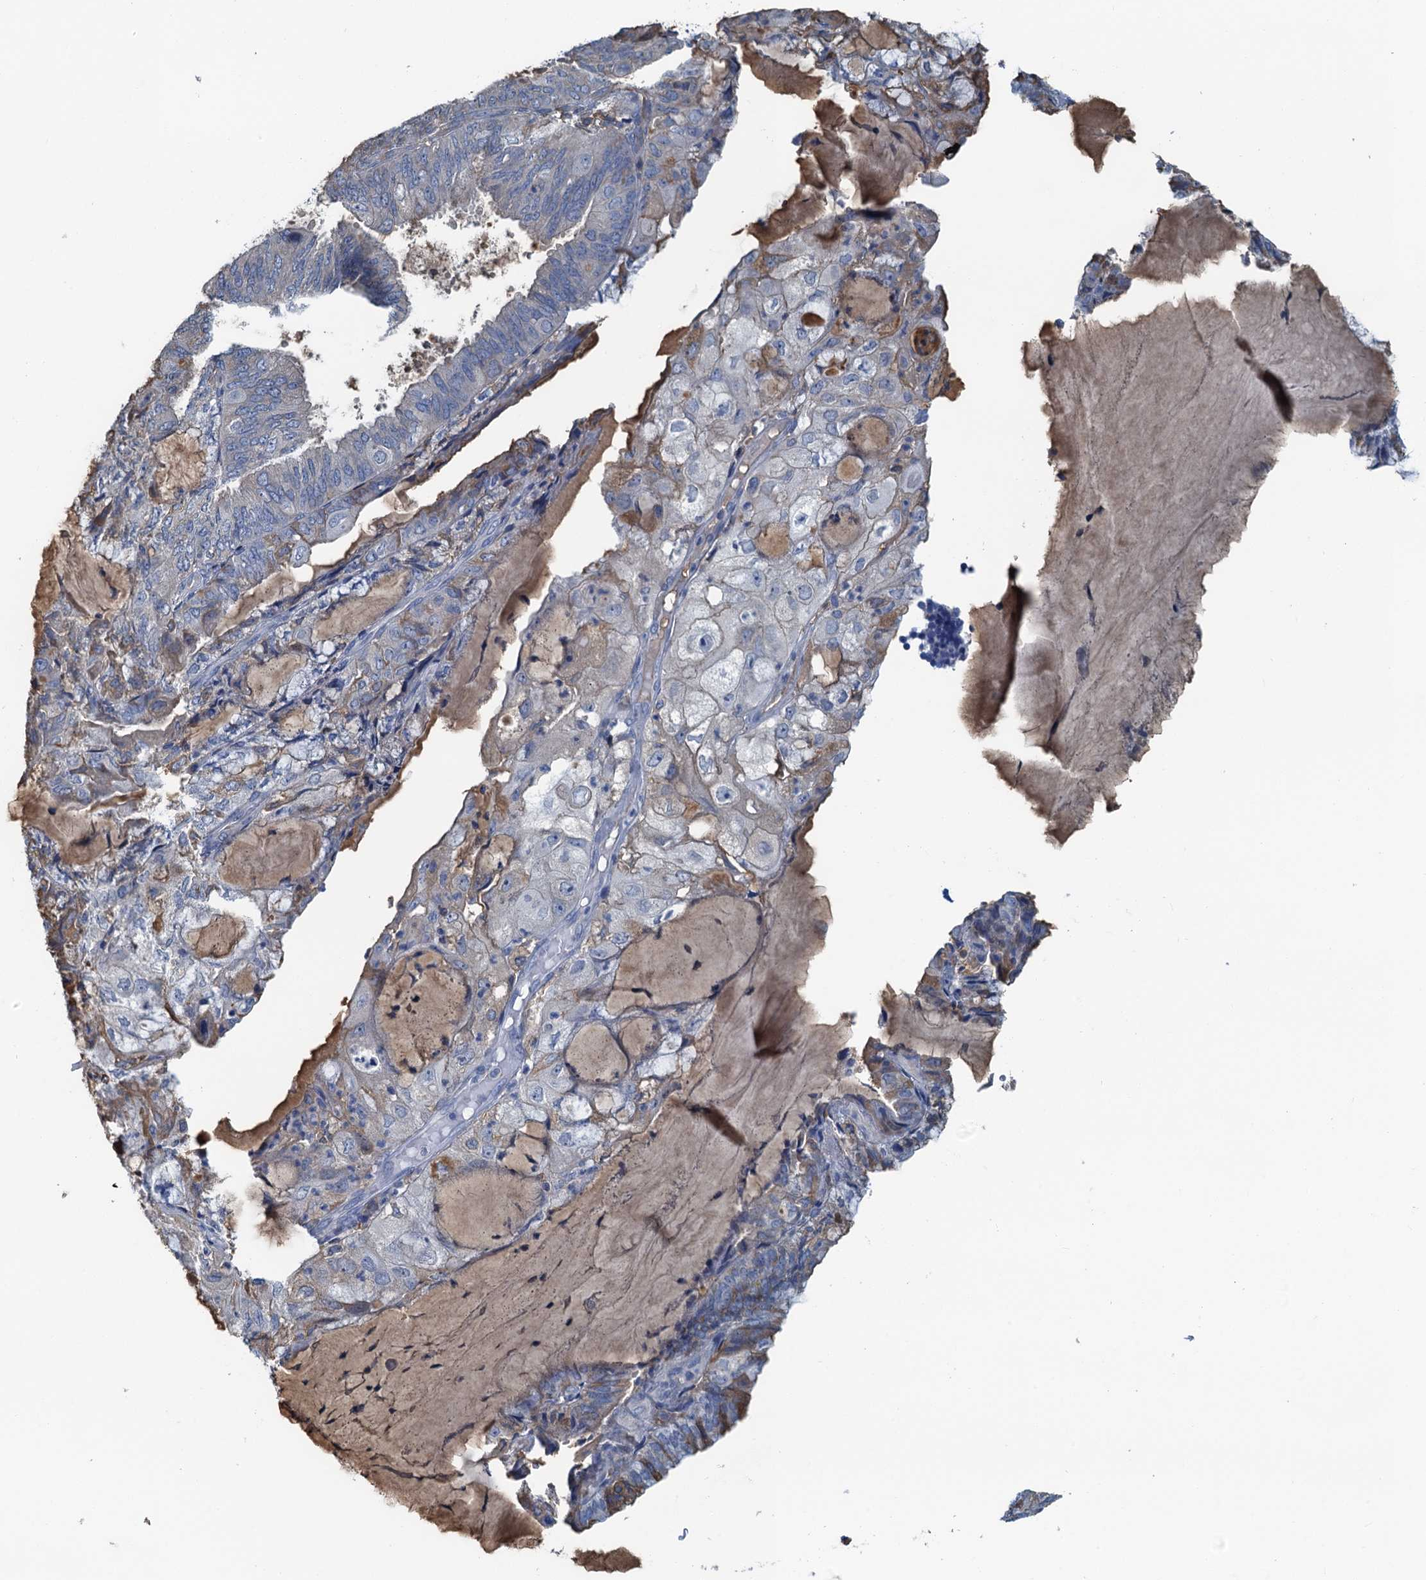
{"staining": {"intensity": "moderate", "quantity": "<25%", "location": "cytoplasmic/membranous"}, "tissue": "endometrial cancer", "cell_type": "Tumor cells", "image_type": "cancer", "snomed": [{"axis": "morphology", "description": "Adenocarcinoma, NOS"}, {"axis": "topography", "description": "Endometrium"}], "caption": "Moderate cytoplasmic/membranous expression is present in approximately <25% of tumor cells in endometrial adenocarcinoma. Nuclei are stained in blue.", "gene": "LSM14B", "patient": {"sex": "female", "age": 81}}